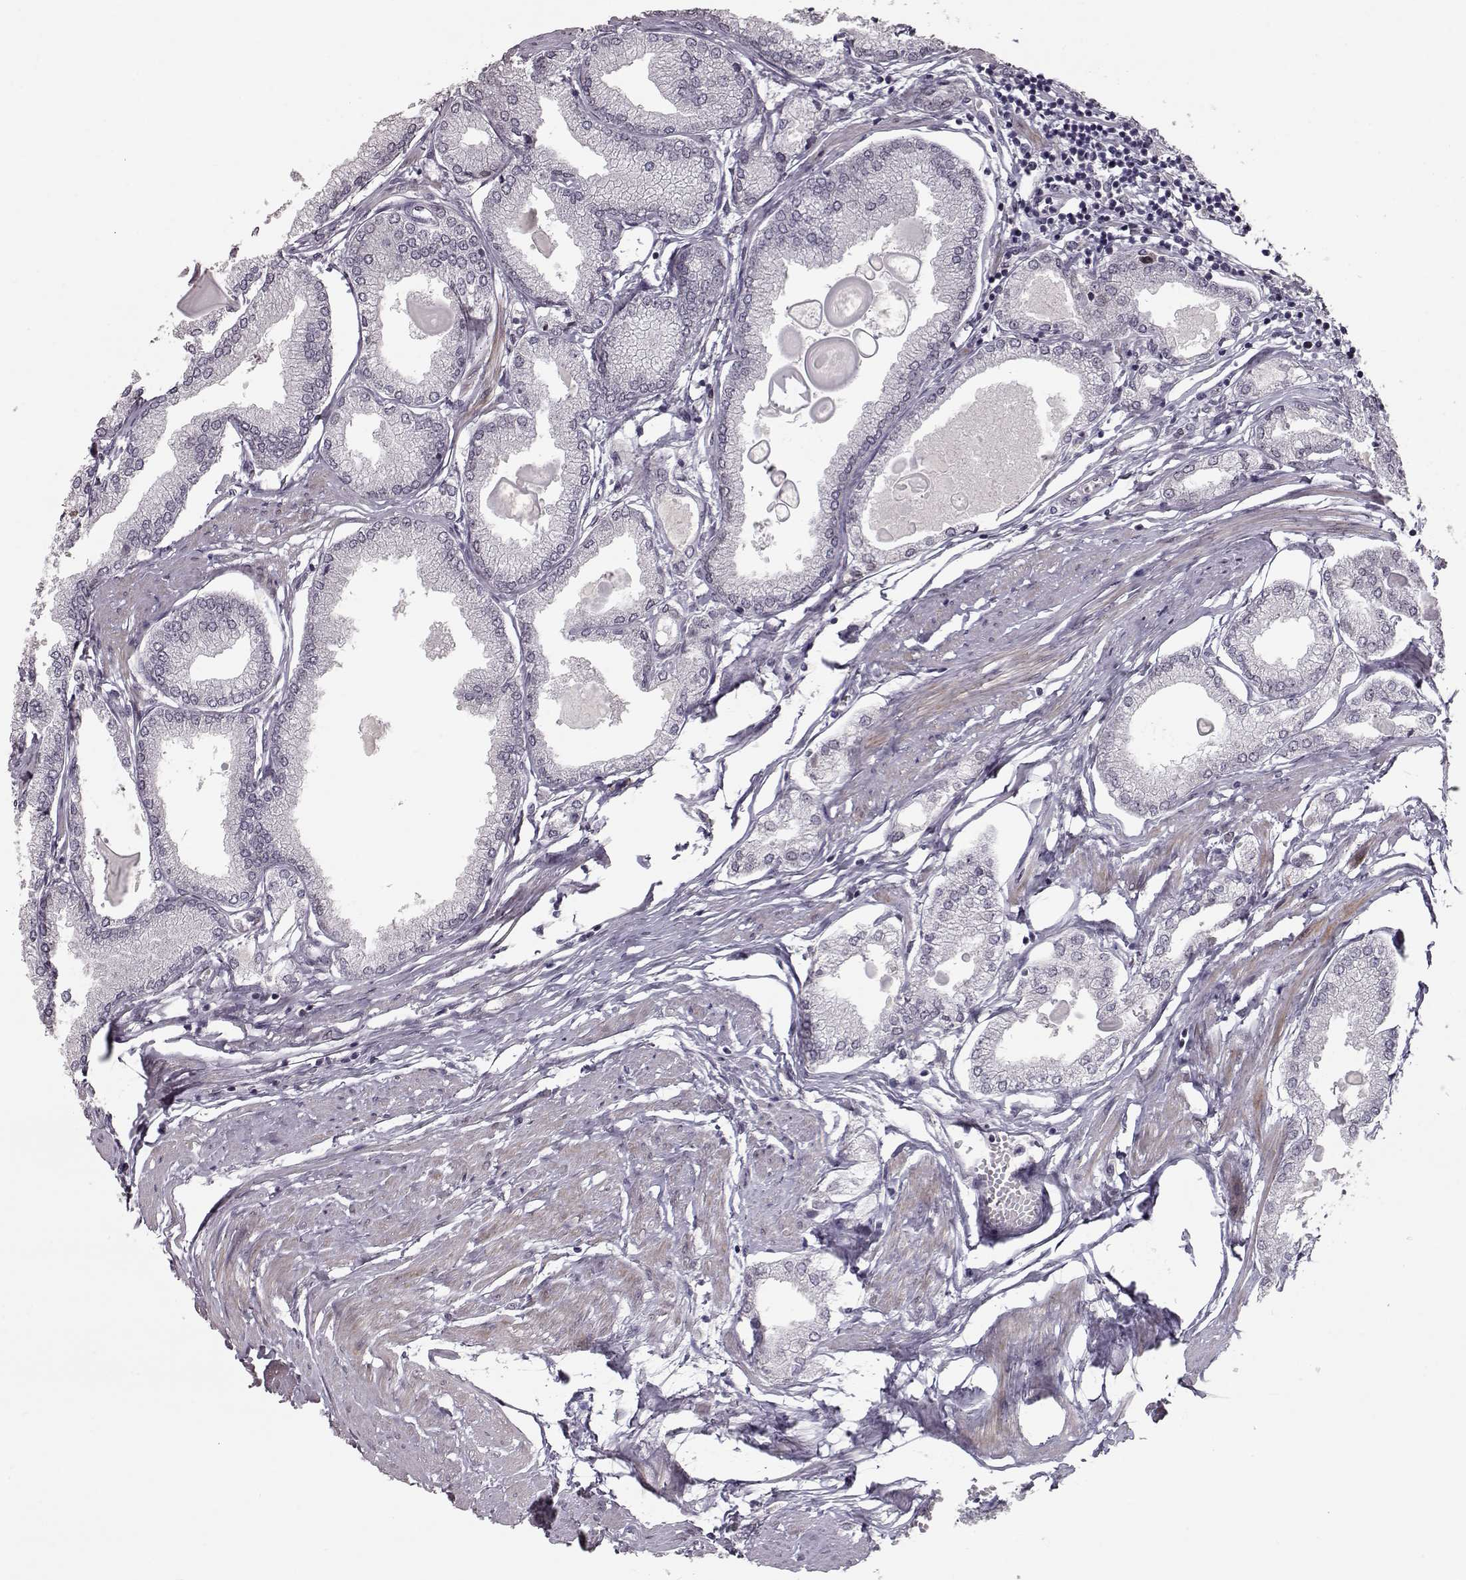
{"staining": {"intensity": "negative", "quantity": "none", "location": "none"}, "tissue": "prostate cancer", "cell_type": "Tumor cells", "image_type": "cancer", "snomed": [{"axis": "morphology", "description": "Adenocarcinoma, High grade"}, {"axis": "topography", "description": "Prostate"}], "caption": "An IHC image of prostate high-grade adenocarcinoma is shown. There is no staining in tumor cells of prostate high-grade adenocarcinoma.", "gene": "NUP37", "patient": {"sex": "male", "age": 68}}